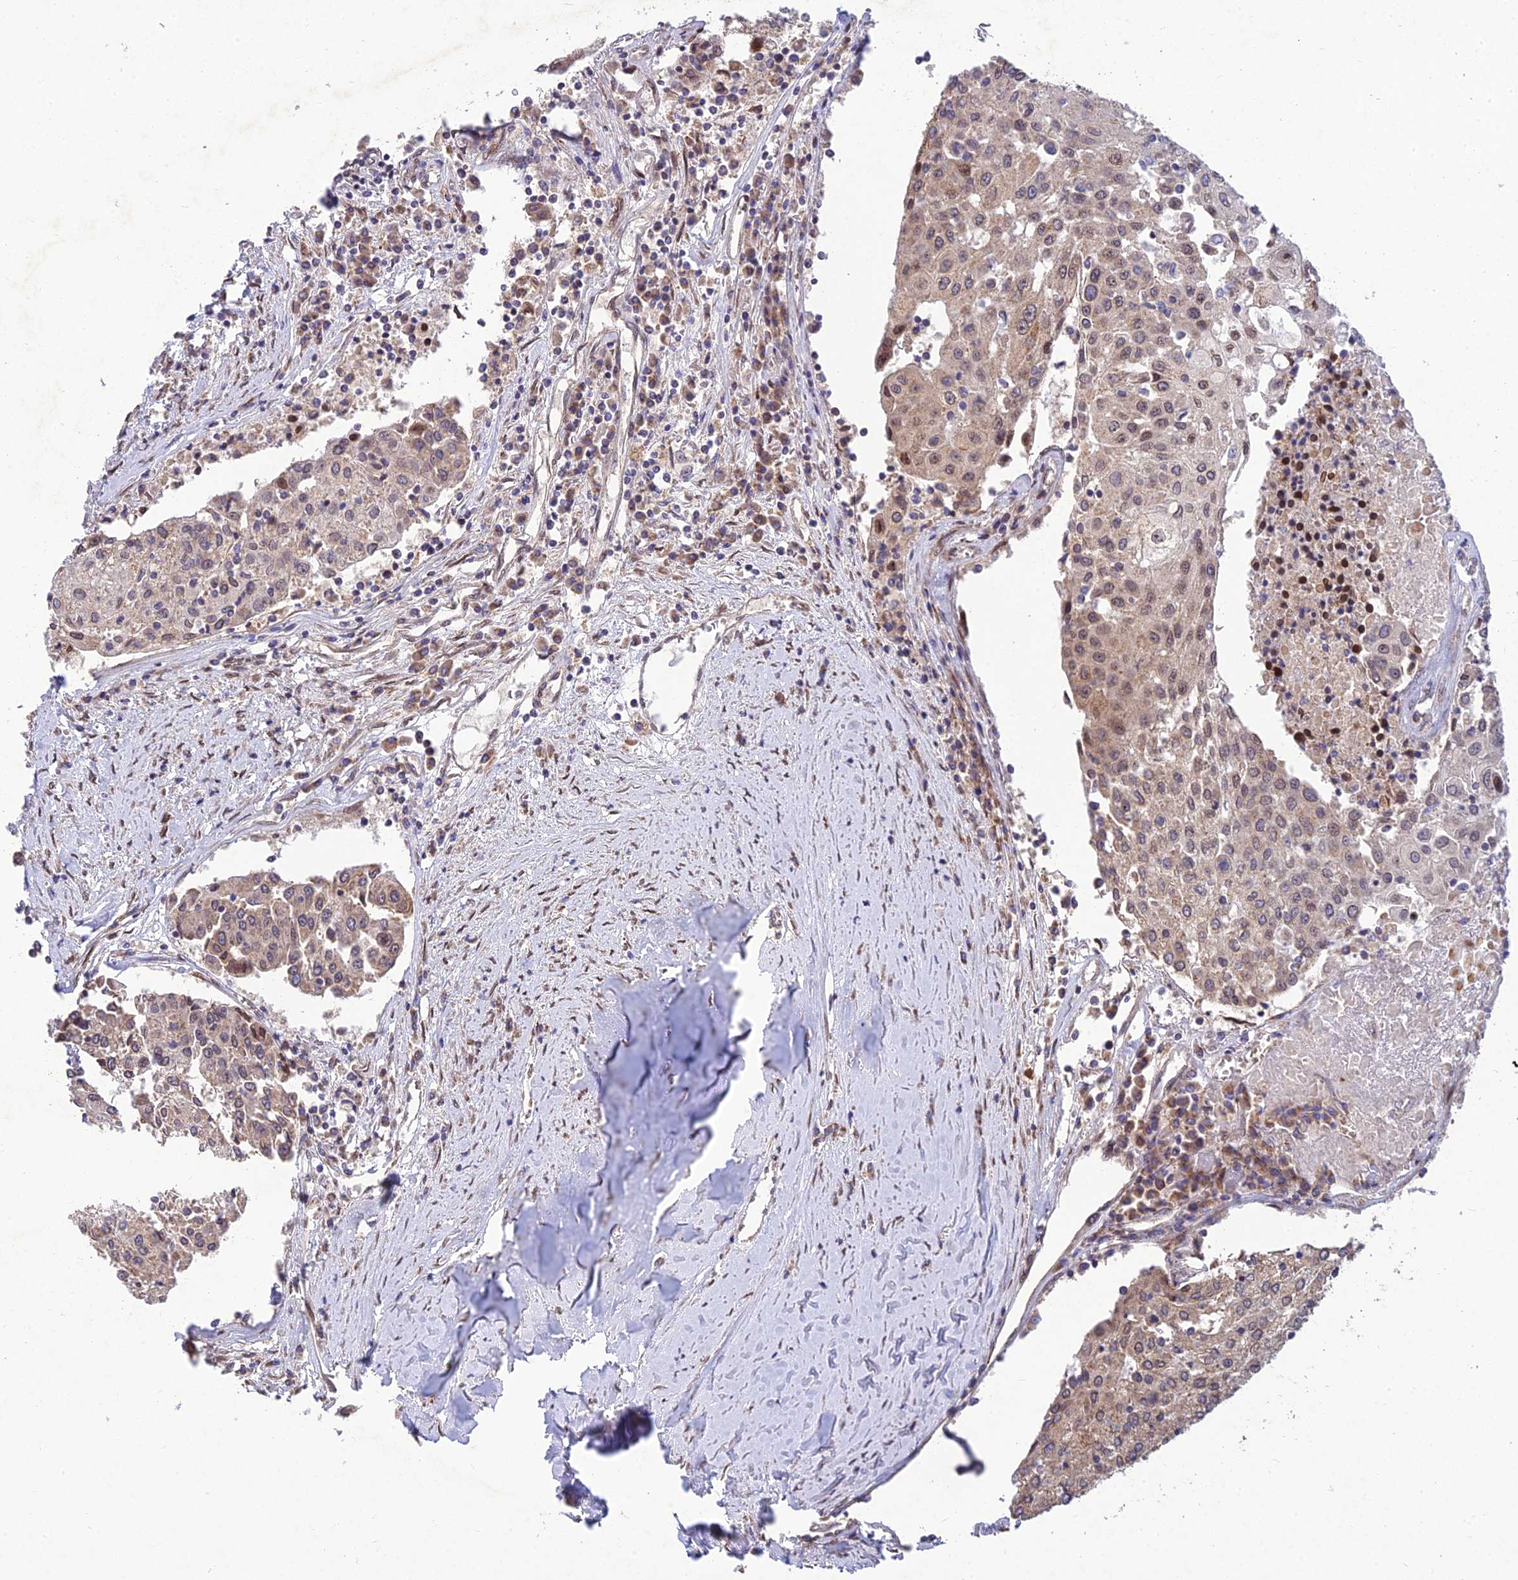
{"staining": {"intensity": "weak", "quantity": ">75%", "location": "cytoplasmic/membranous"}, "tissue": "urothelial cancer", "cell_type": "Tumor cells", "image_type": "cancer", "snomed": [{"axis": "morphology", "description": "Urothelial carcinoma, High grade"}, {"axis": "topography", "description": "Urinary bladder"}], "caption": "Protein analysis of urothelial cancer tissue reveals weak cytoplasmic/membranous positivity in approximately >75% of tumor cells.", "gene": "MGAT2", "patient": {"sex": "female", "age": 85}}